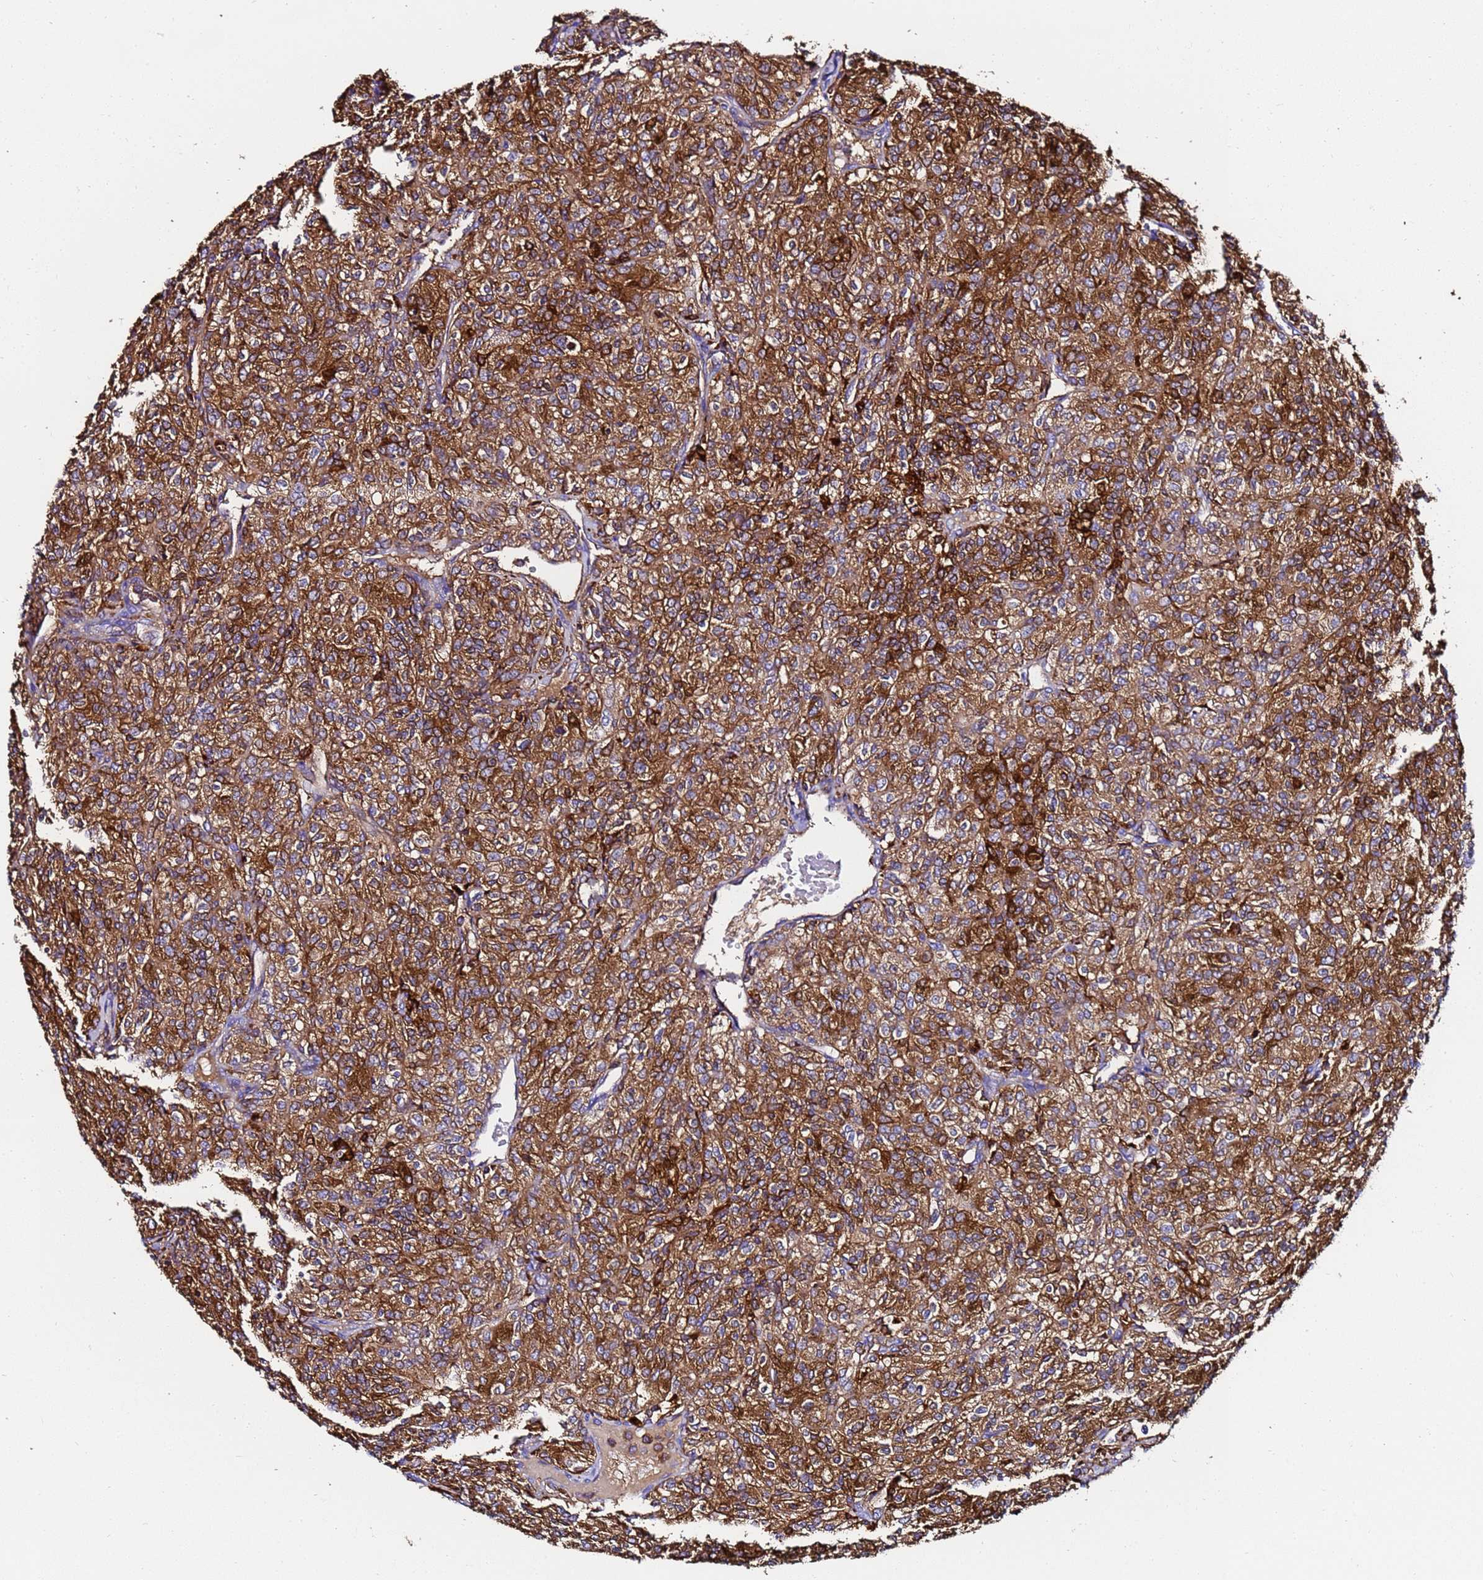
{"staining": {"intensity": "strong", "quantity": ">75%", "location": "cytoplasmic/membranous"}, "tissue": "renal cancer", "cell_type": "Tumor cells", "image_type": "cancer", "snomed": [{"axis": "morphology", "description": "Adenocarcinoma, NOS"}, {"axis": "topography", "description": "Kidney"}], "caption": "There is high levels of strong cytoplasmic/membranous positivity in tumor cells of adenocarcinoma (renal), as demonstrated by immunohistochemical staining (brown color).", "gene": "FTL", "patient": {"sex": "male", "age": 77}}